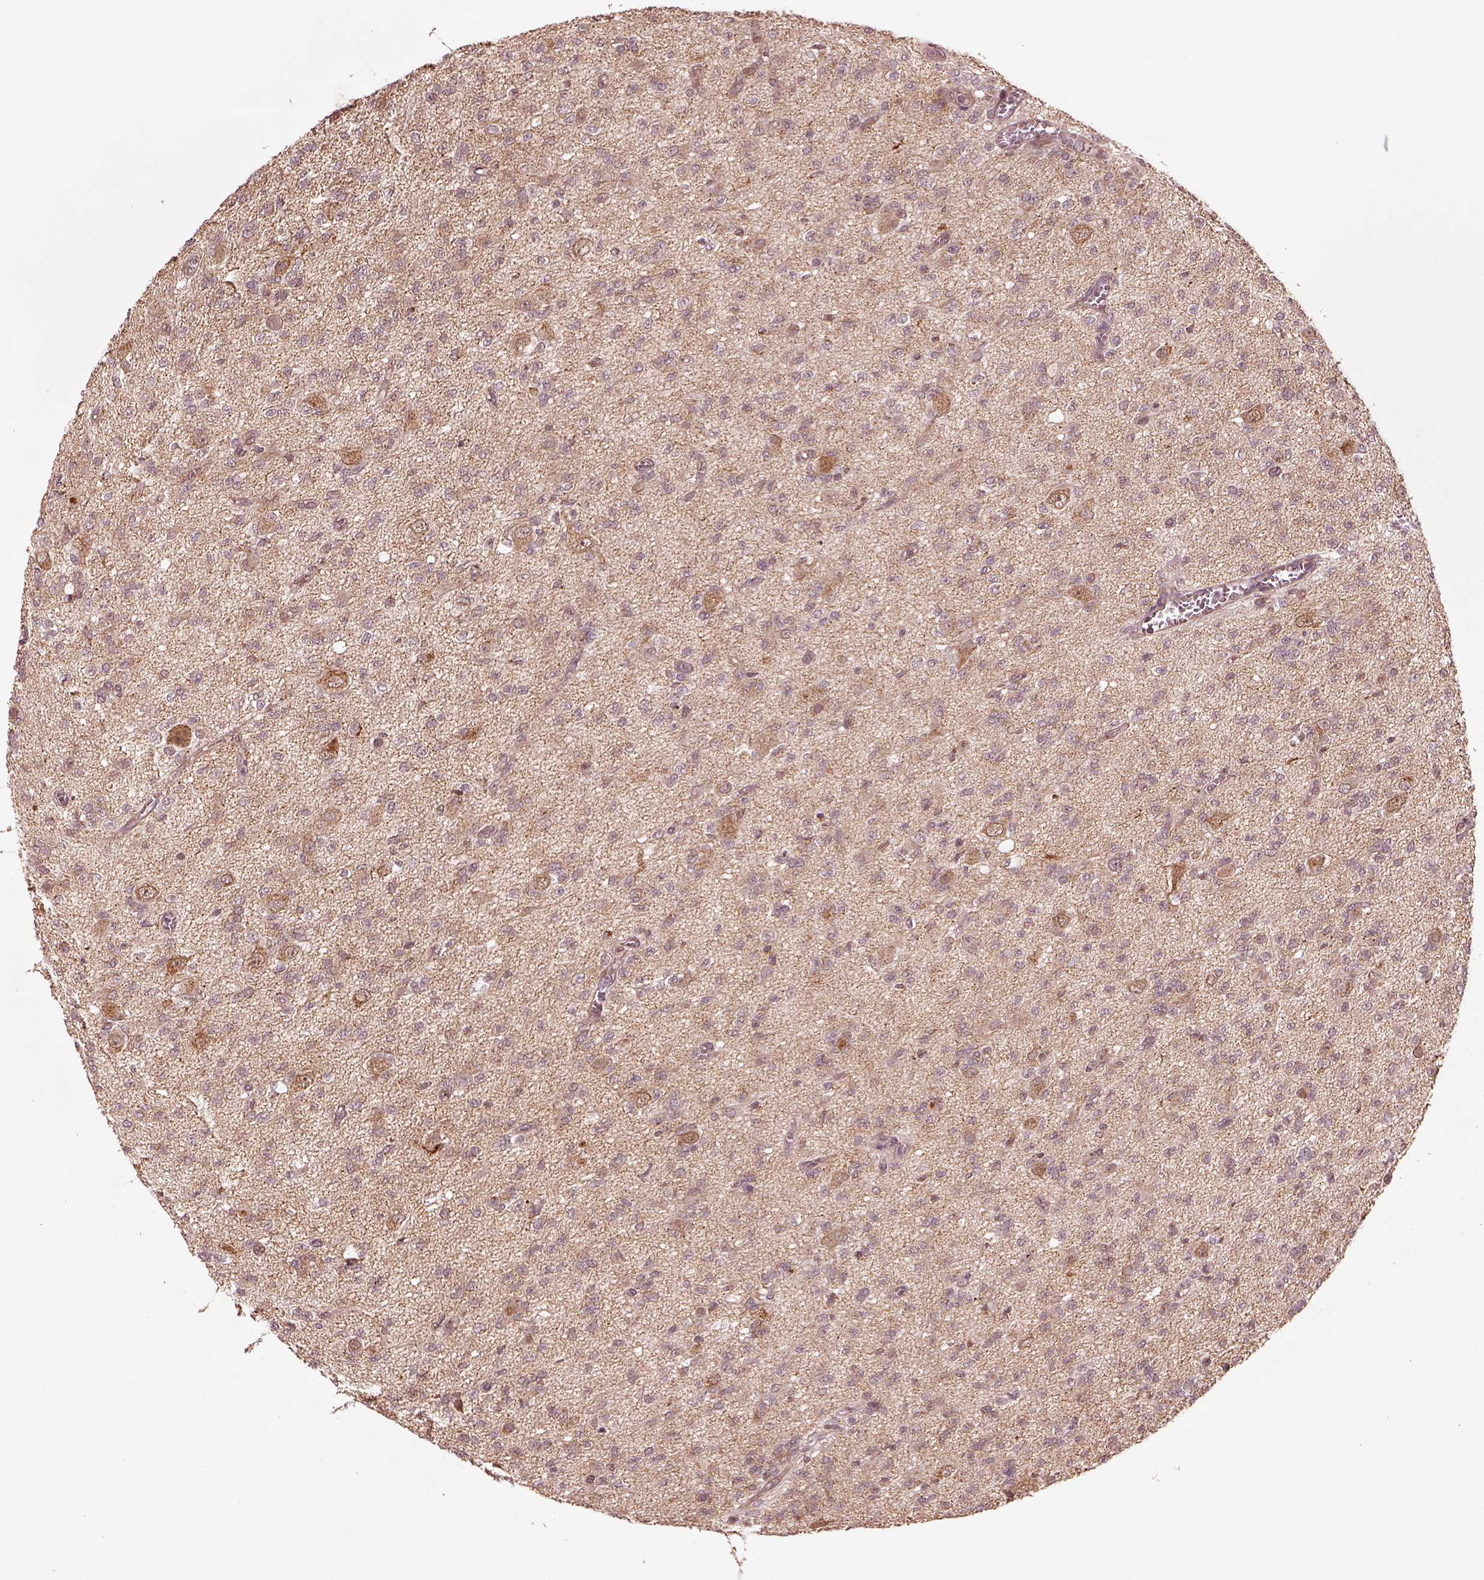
{"staining": {"intensity": "weak", "quantity": "25%-75%", "location": "cytoplasmic/membranous"}, "tissue": "glioma", "cell_type": "Tumor cells", "image_type": "cancer", "snomed": [{"axis": "morphology", "description": "Glioma, malignant, Low grade"}, {"axis": "topography", "description": "Brain"}], "caption": "Approximately 25%-75% of tumor cells in glioma demonstrate weak cytoplasmic/membranous protein positivity as visualized by brown immunohistochemical staining.", "gene": "SEL1L3", "patient": {"sex": "male", "age": 64}}